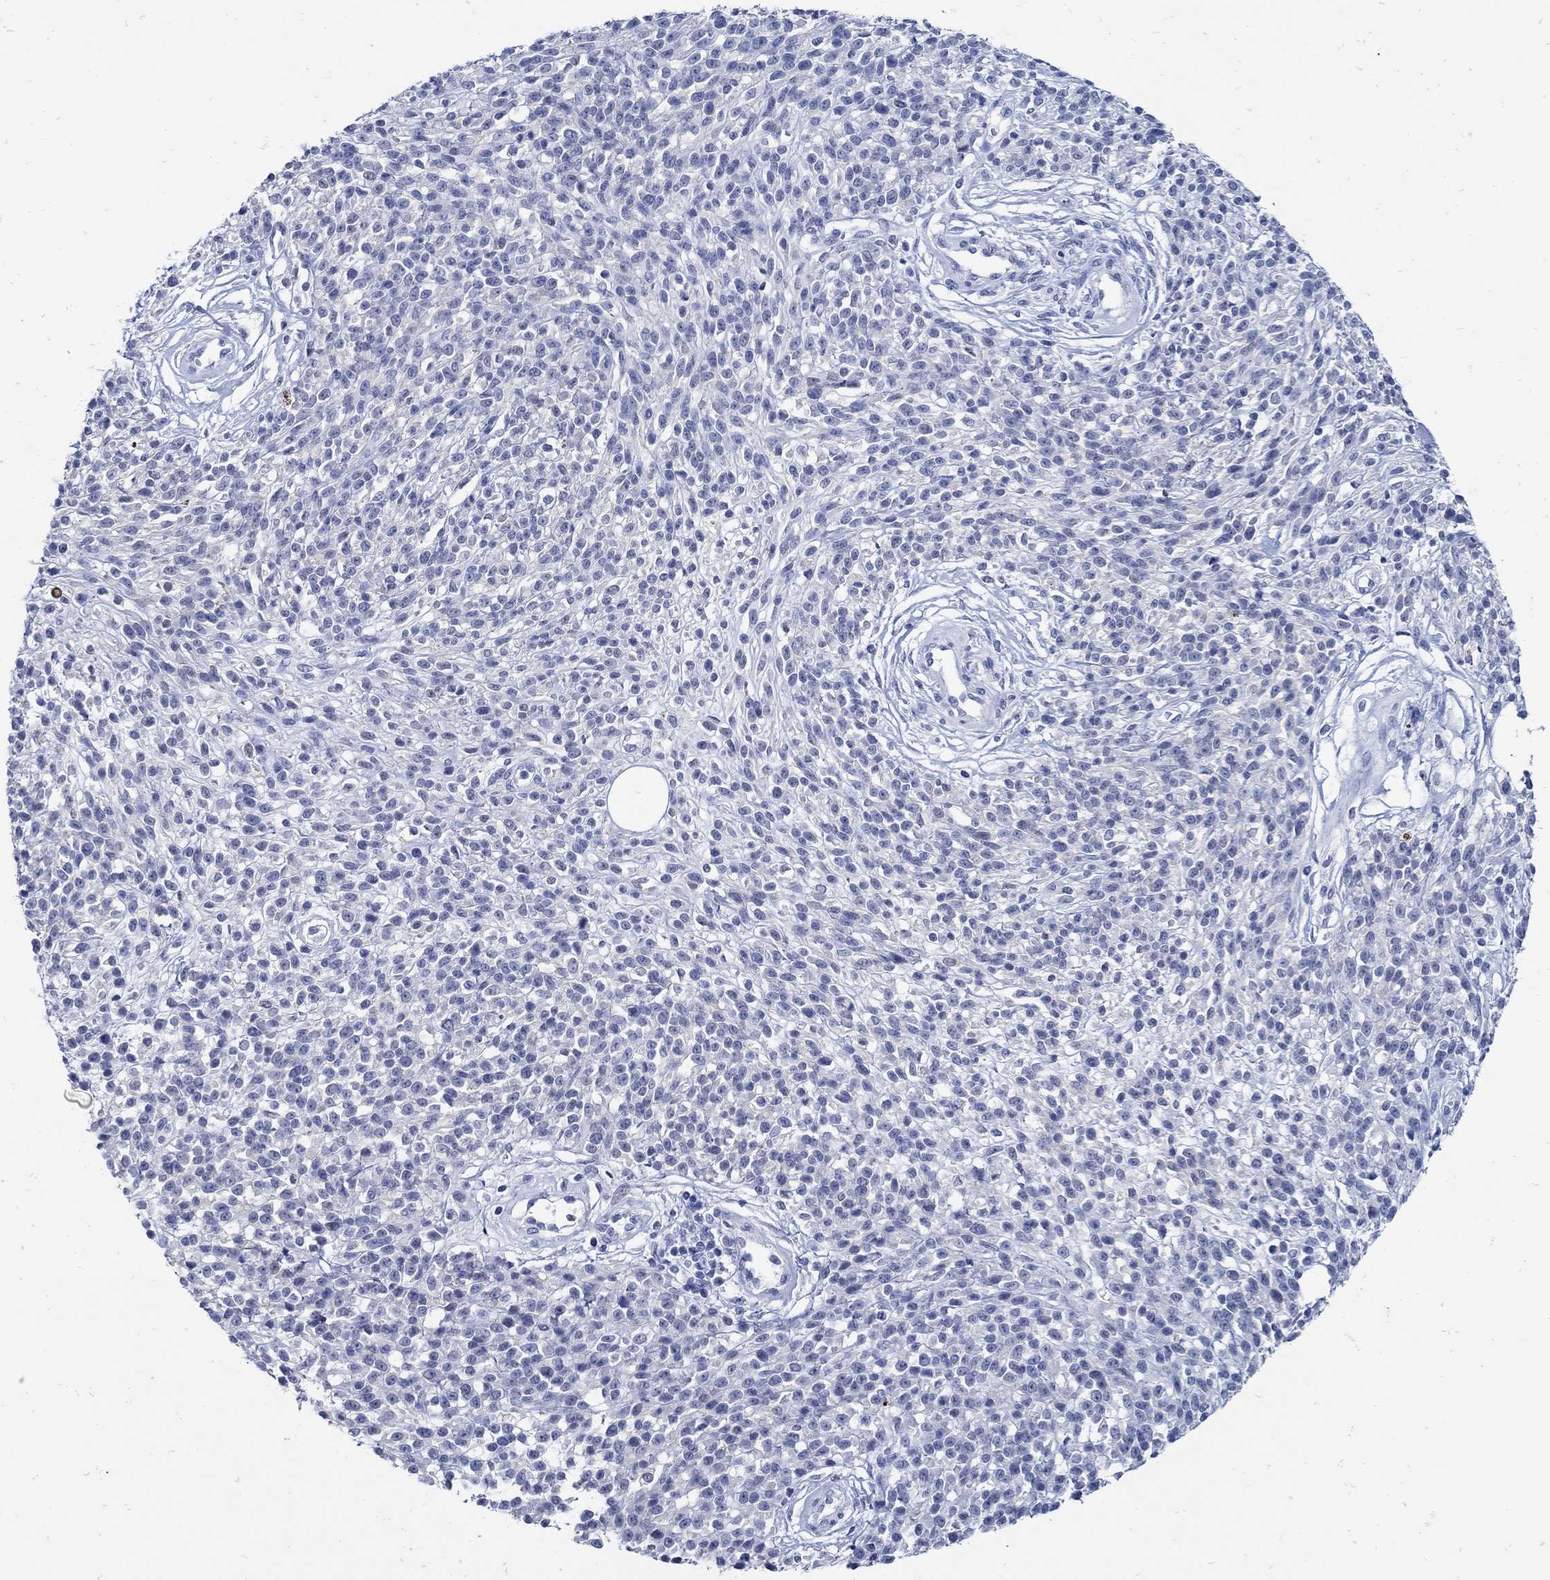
{"staining": {"intensity": "negative", "quantity": "none", "location": "none"}, "tissue": "melanoma", "cell_type": "Tumor cells", "image_type": "cancer", "snomed": [{"axis": "morphology", "description": "Malignant melanoma, NOS"}, {"axis": "topography", "description": "Skin"}, {"axis": "topography", "description": "Skin of trunk"}], "caption": "This image is of melanoma stained with immunohistochemistry to label a protein in brown with the nuclei are counter-stained blue. There is no positivity in tumor cells. (Stains: DAB immunohistochemistry with hematoxylin counter stain, Microscopy: brightfield microscopy at high magnification).", "gene": "NOS1", "patient": {"sex": "male", "age": 74}}